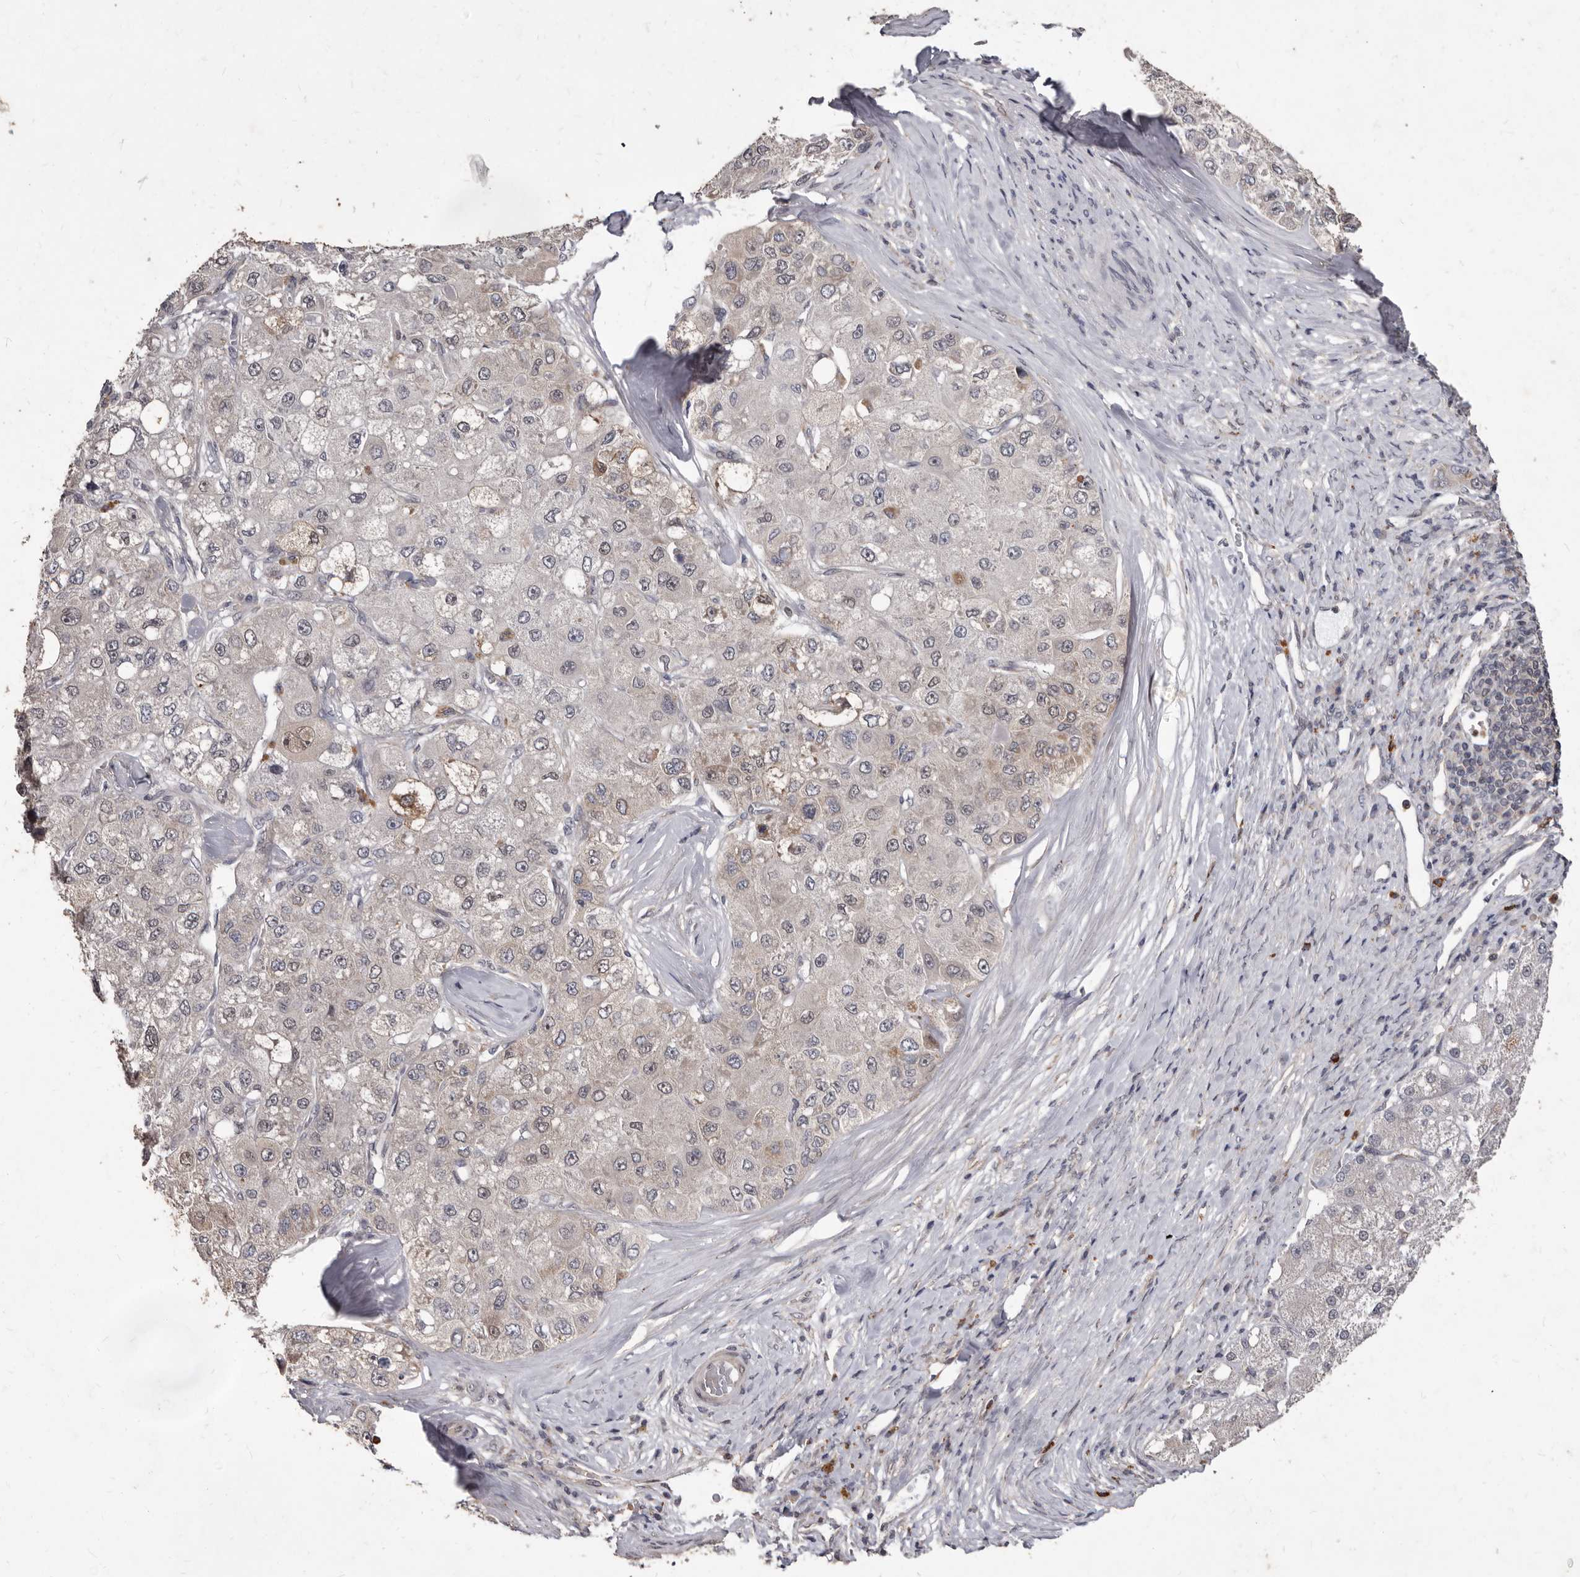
{"staining": {"intensity": "negative", "quantity": "none", "location": "none"}, "tissue": "liver cancer", "cell_type": "Tumor cells", "image_type": "cancer", "snomed": [{"axis": "morphology", "description": "Carcinoma, Hepatocellular, NOS"}, {"axis": "topography", "description": "Liver"}], "caption": "An IHC histopathology image of liver cancer (hepatocellular carcinoma) is shown. There is no staining in tumor cells of liver cancer (hepatocellular carcinoma).", "gene": "ACLY", "patient": {"sex": "male", "age": 80}}